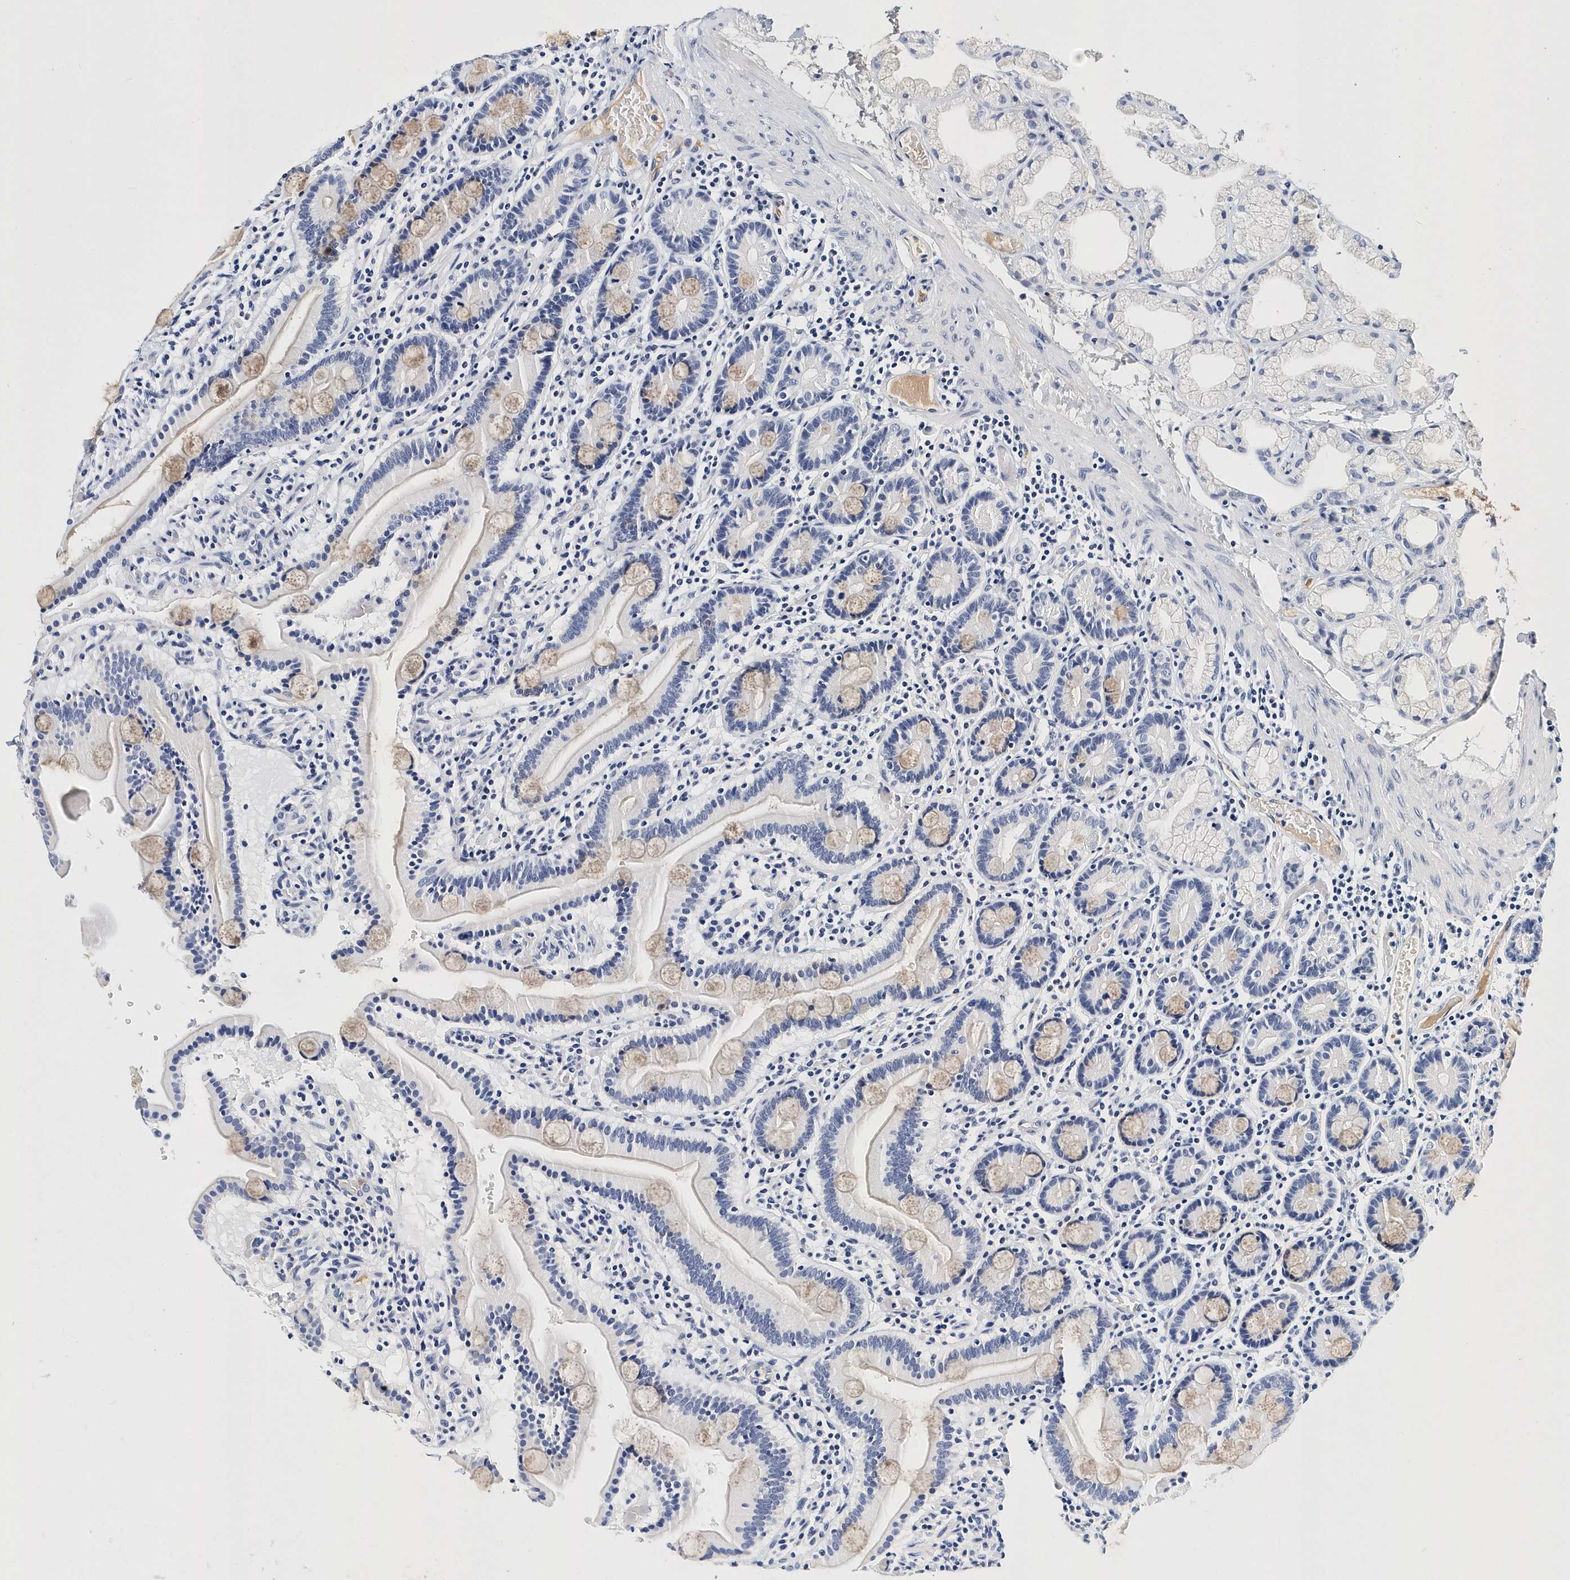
{"staining": {"intensity": "weak", "quantity": "25%-75%", "location": "cytoplasmic/membranous"}, "tissue": "duodenum", "cell_type": "Glandular cells", "image_type": "normal", "snomed": [{"axis": "morphology", "description": "Normal tissue, NOS"}, {"axis": "topography", "description": "Duodenum"}], "caption": "Glandular cells demonstrate weak cytoplasmic/membranous expression in about 25%-75% of cells in benign duodenum. (DAB (3,3'-diaminobenzidine) IHC, brown staining for protein, blue staining for nuclei).", "gene": "ITGA2B", "patient": {"sex": "male", "age": 55}}